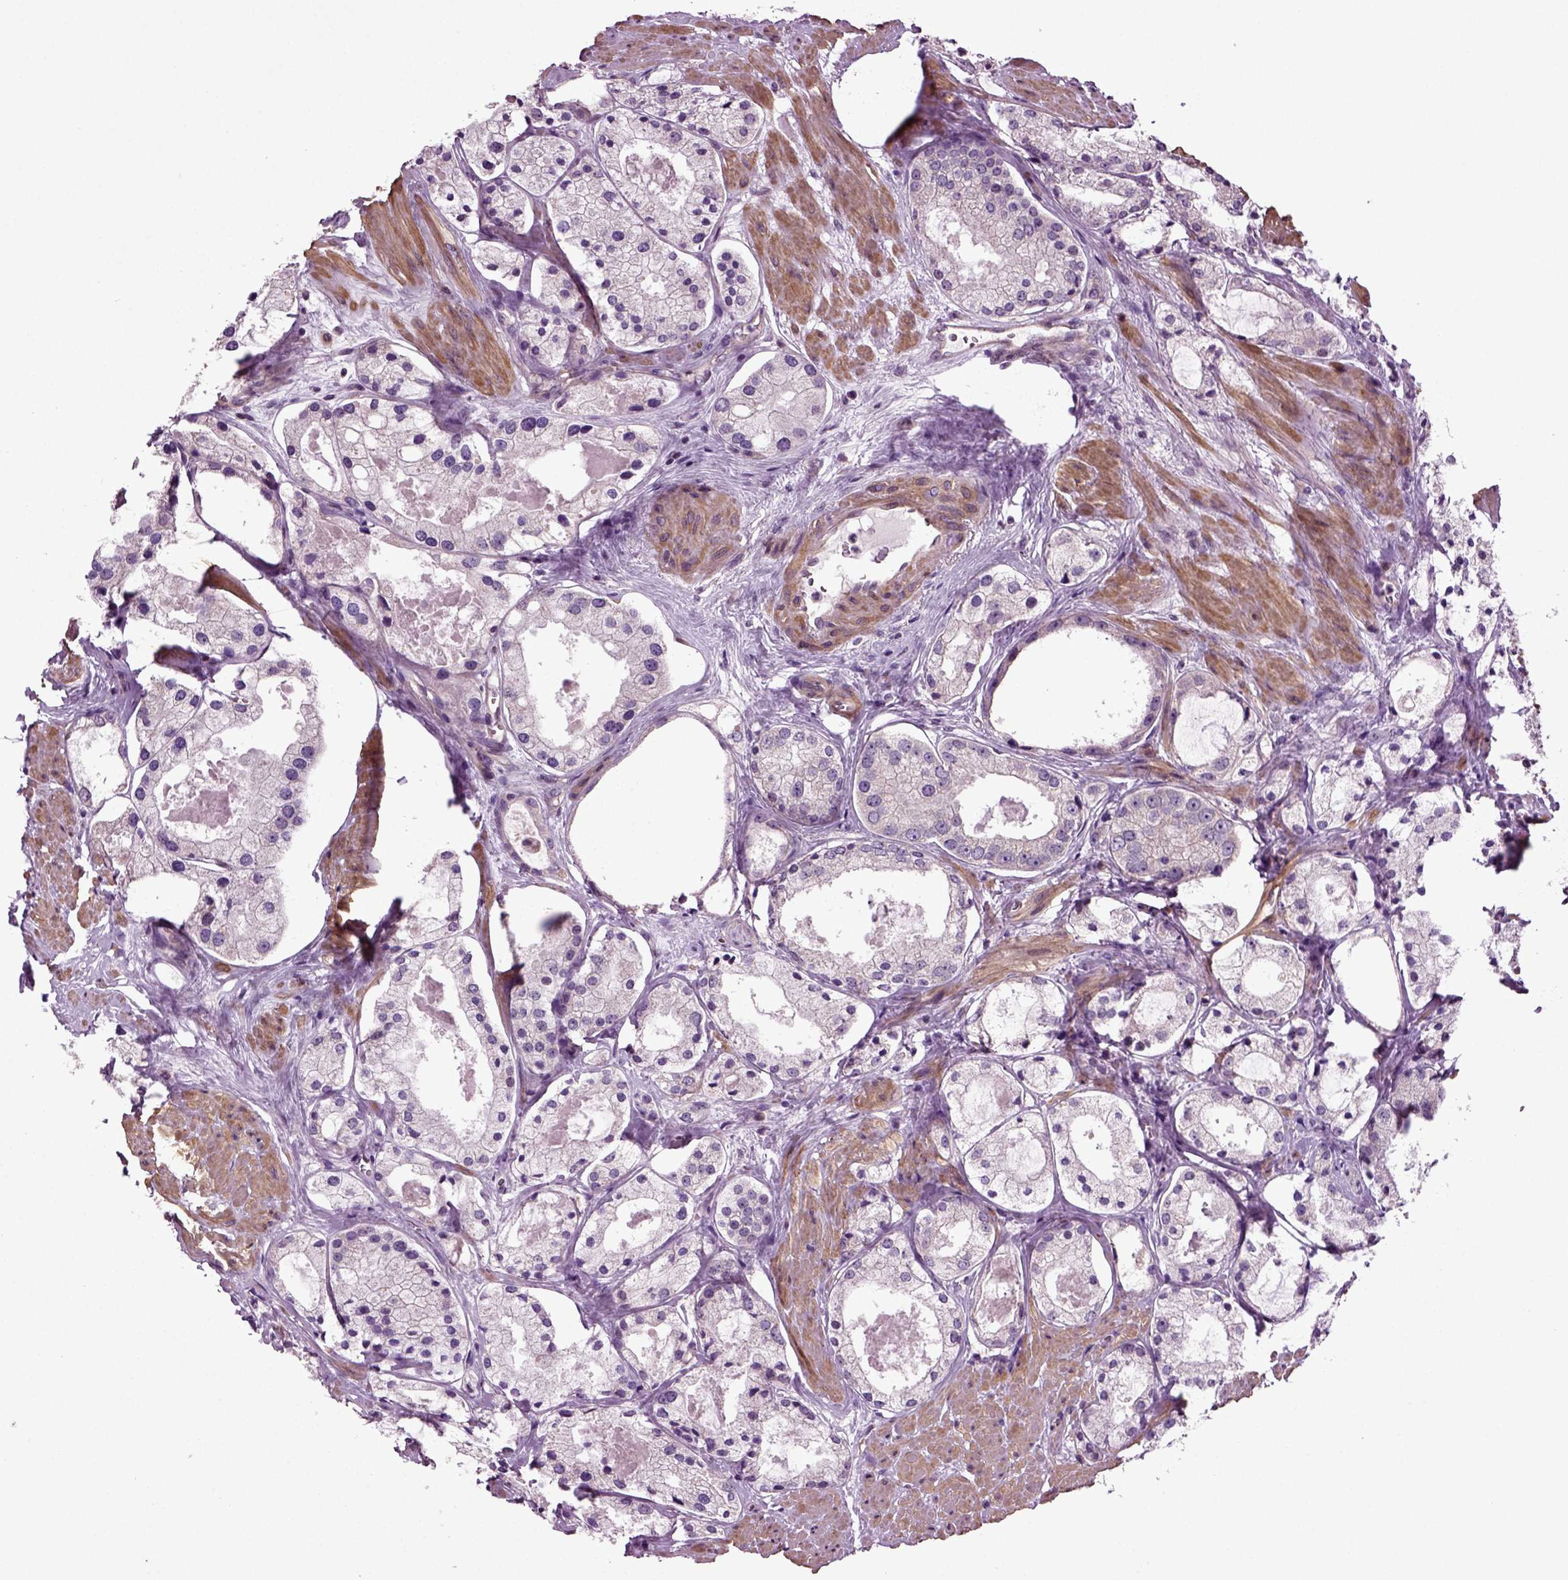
{"staining": {"intensity": "negative", "quantity": "none", "location": "none"}, "tissue": "prostate cancer", "cell_type": "Tumor cells", "image_type": "cancer", "snomed": [{"axis": "morphology", "description": "Adenocarcinoma, NOS"}, {"axis": "morphology", "description": "Adenocarcinoma, High grade"}, {"axis": "topography", "description": "Prostate"}], "caption": "Immunohistochemistry (IHC) of prostate cancer (adenocarcinoma (high-grade)) shows no expression in tumor cells.", "gene": "HAGHL", "patient": {"sex": "male", "age": 64}}